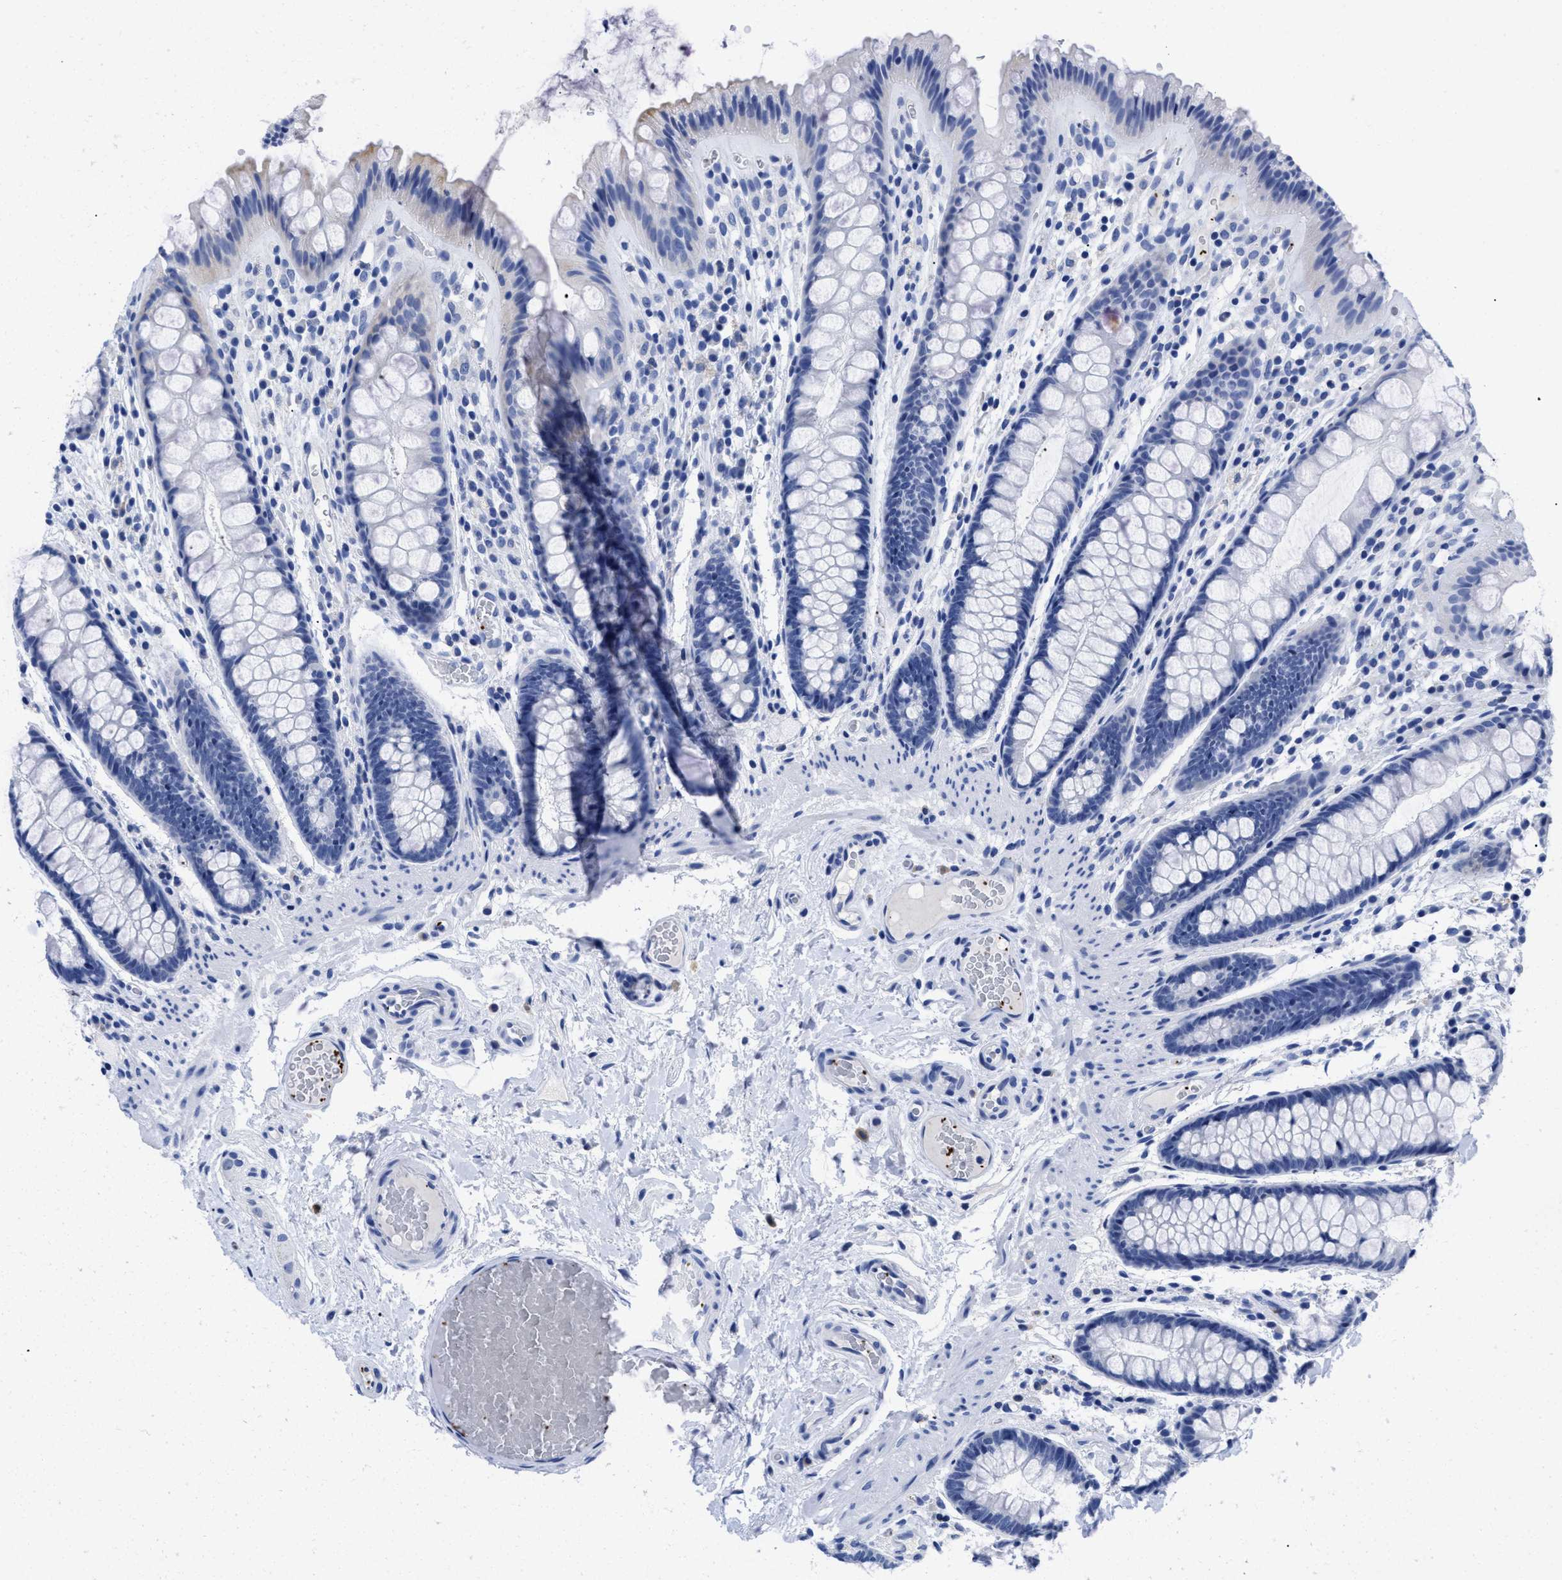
{"staining": {"intensity": "negative", "quantity": "none", "location": "none"}, "tissue": "colon", "cell_type": "Endothelial cells", "image_type": "normal", "snomed": [{"axis": "morphology", "description": "Normal tissue, NOS"}, {"axis": "topography", "description": "Colon"}], "caption": "Endothelial cells are negative for brown protein staining in benign colon.", "gene": "TREML1", "patient": {"sex": "female", "age": 56}}